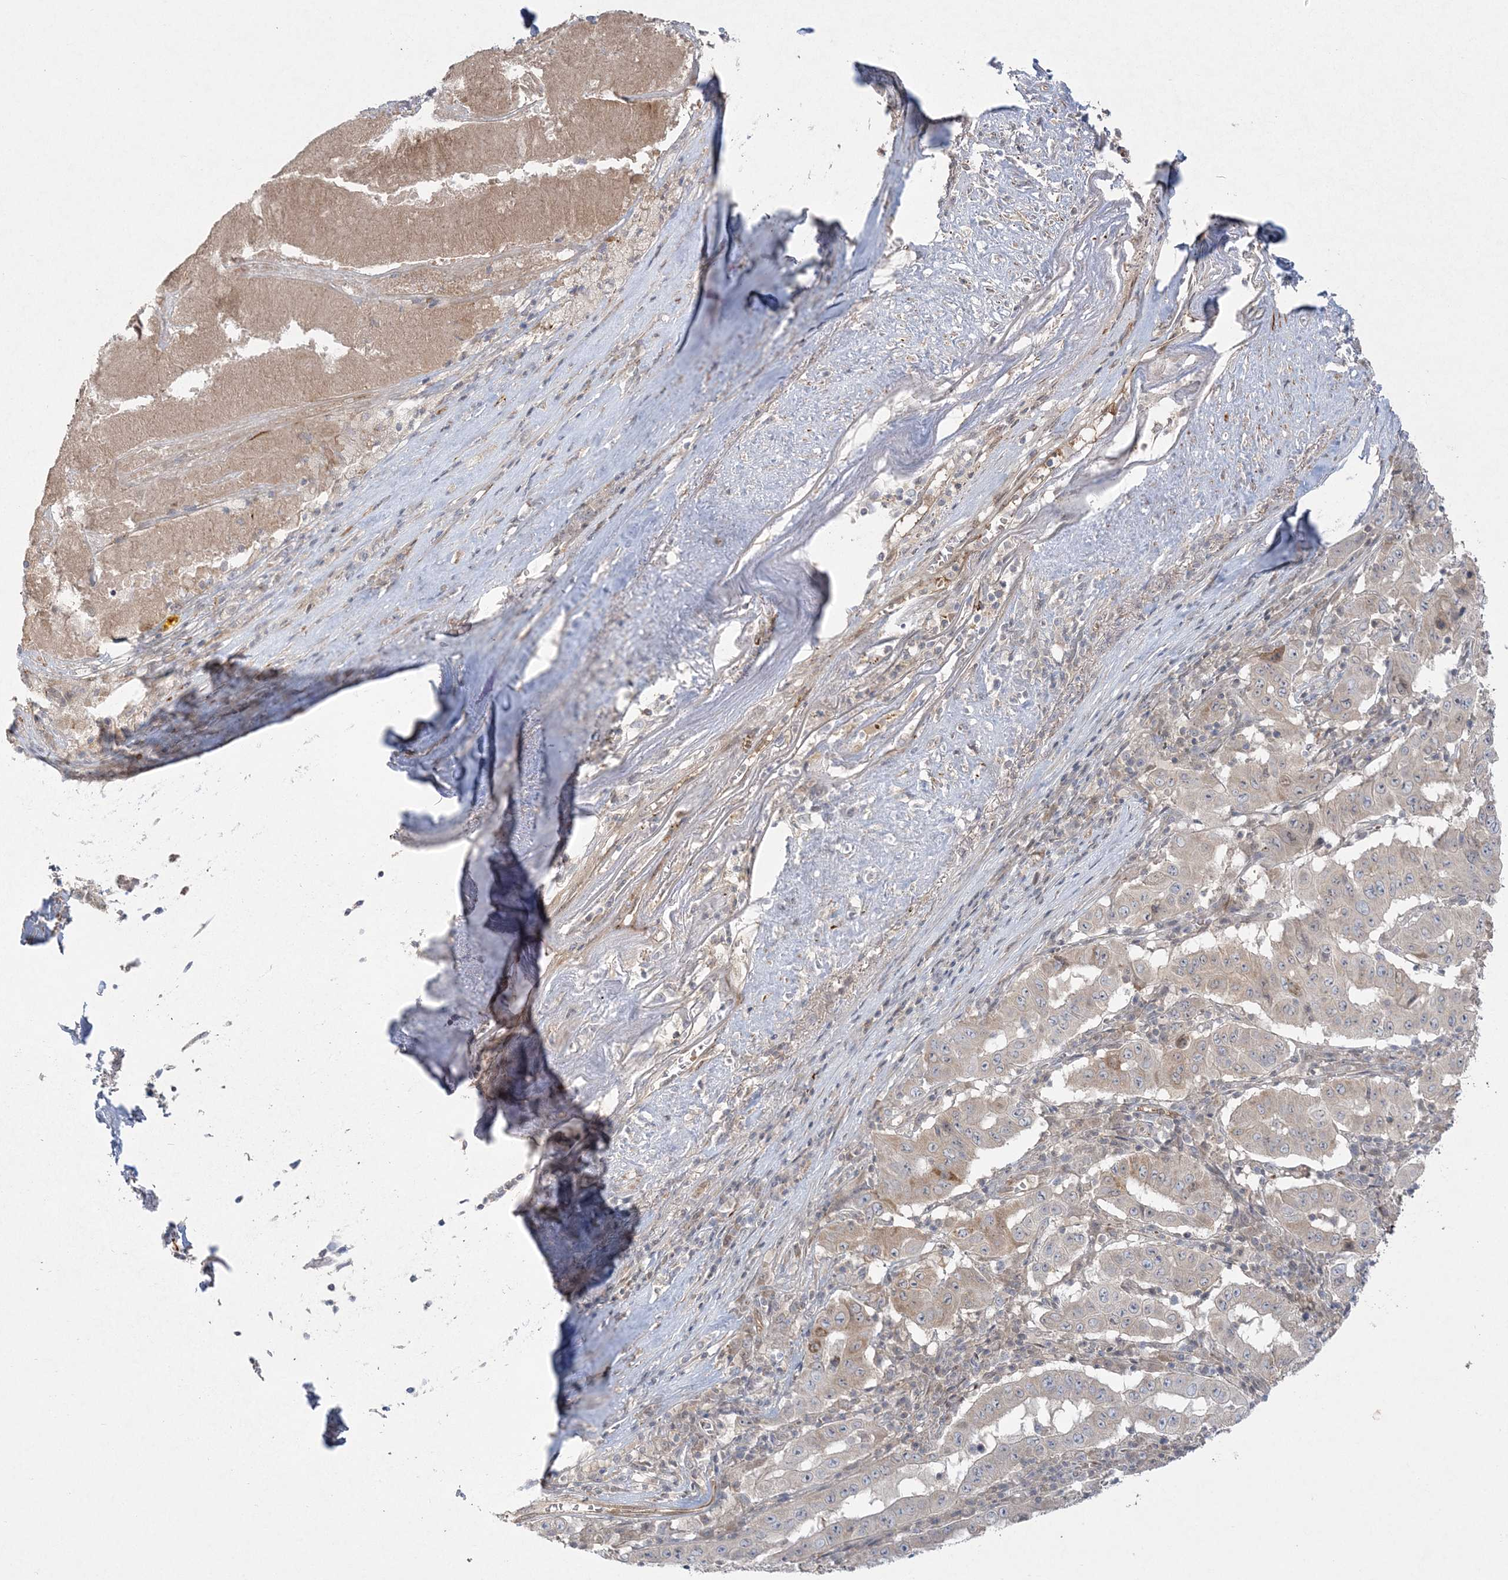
{"staining": {"intensity": "weak", "quantity": "25%-75%", "location": "cytoplasmic/membranous"}, "tissue": "pancreatic cancer", "cell_type": "Tumor cells", "image_type": "cancer", "snomed": [{"axis": "morphology", "description": "Adenocarcinoma, NOS"}, {"axis": "topography", "description": "Pancreas"}], "caption": "This photomicrograph reveals adenocarcinoma (pancreatic) stained with immunohistochemistry (IHC) to label a protein in brown. The cytoplasmic/membranous of tumor cells show weak positivity for the protein. Nuclei are counter-stained blue.", "gene": "INPP1", "patient": {"sex": "male", "age": 63}}